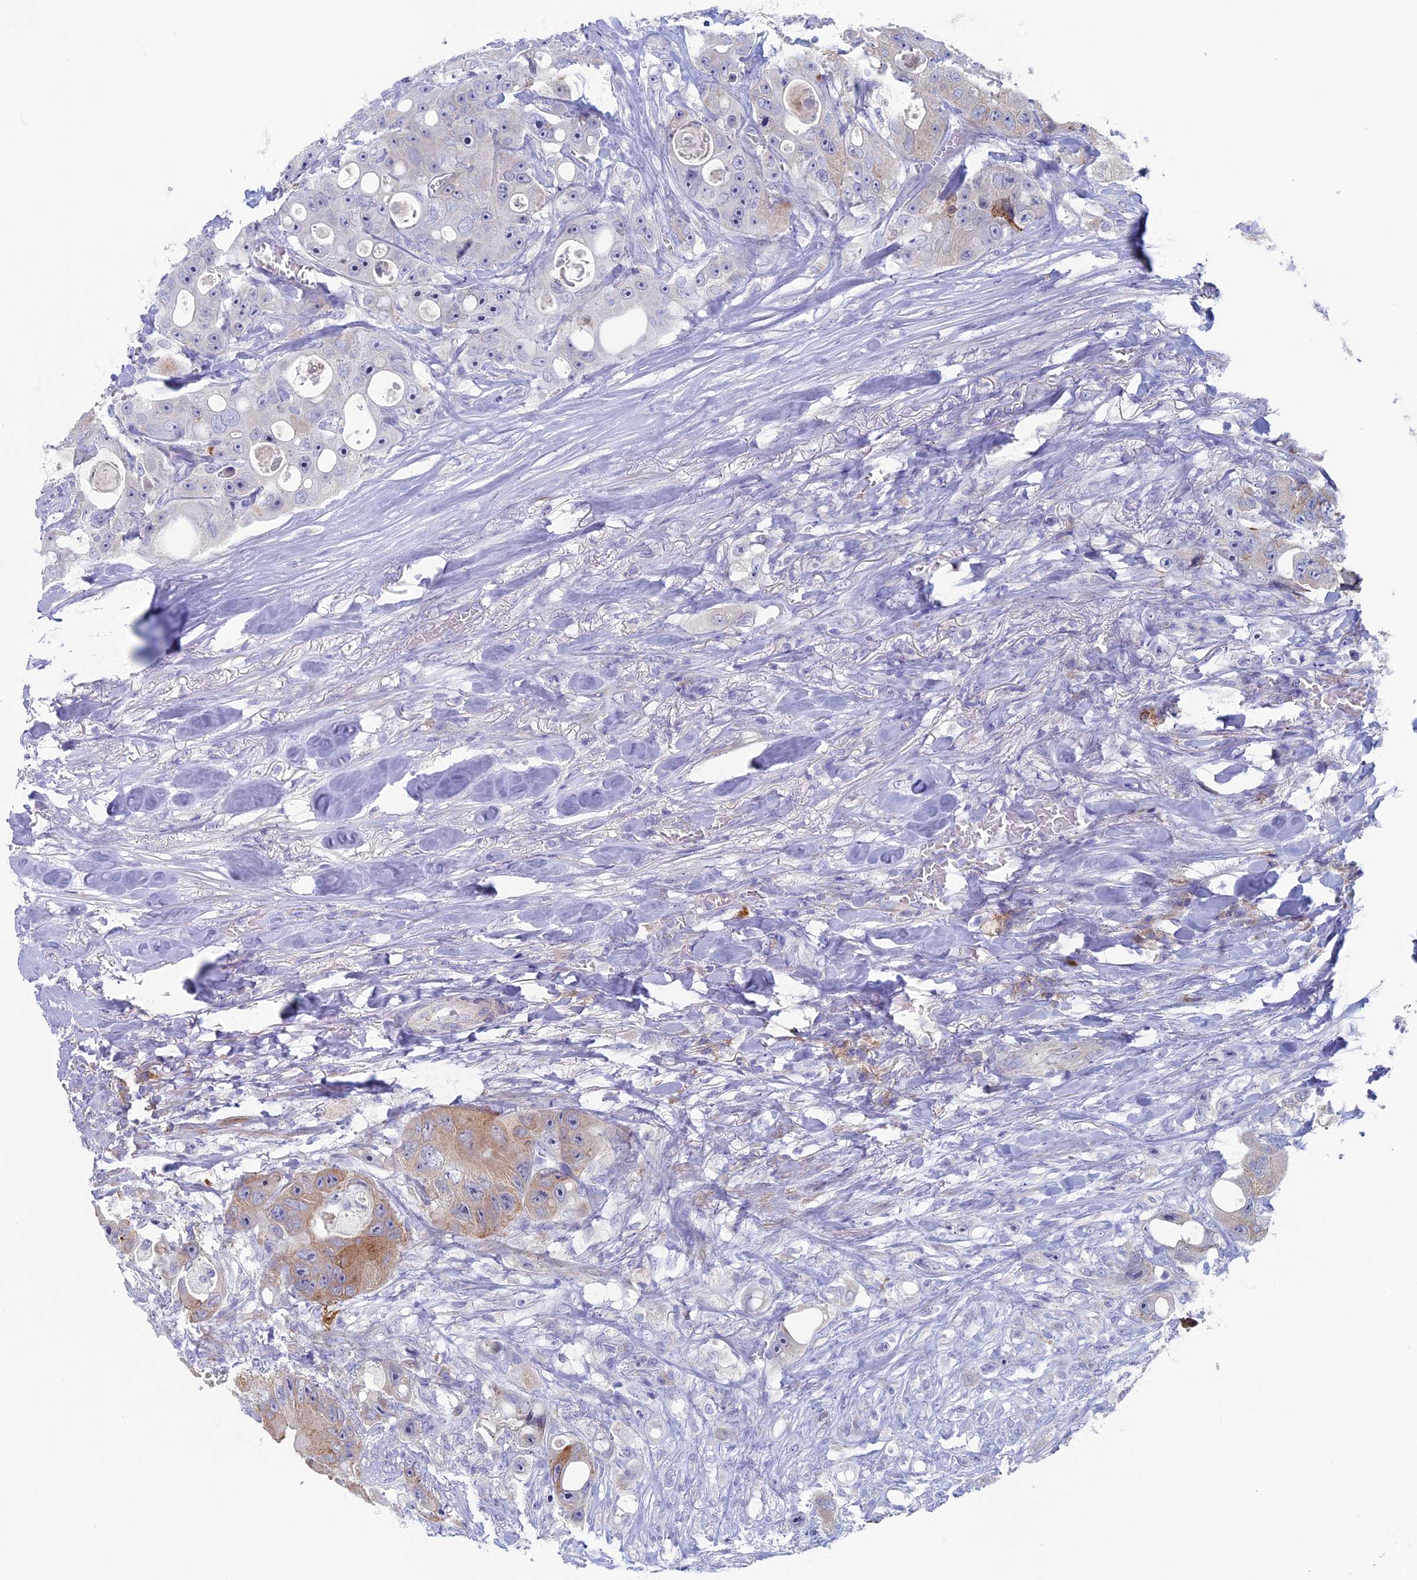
{"staining": {"intensity": "negative", "quantity": "none", "location": "none"}, "tissue": "colorectal cancer", "cell_type": "Tumor cells", "image_type": "cancer", "snomed": [{"axis": "morphology", "description": "Adenocarcinoma, NOS"}, {"axis": "topography", "description": "Colon"}], "caption": "An immunohistochemistry (IHC) photomicrograph of colorectal adenocarcinoma is shown. There is no staining in tumor cells of colorectal adenocarcinoma.", "gene": "MAGEB6", "patient": {"sex": "female", "age": 46}}